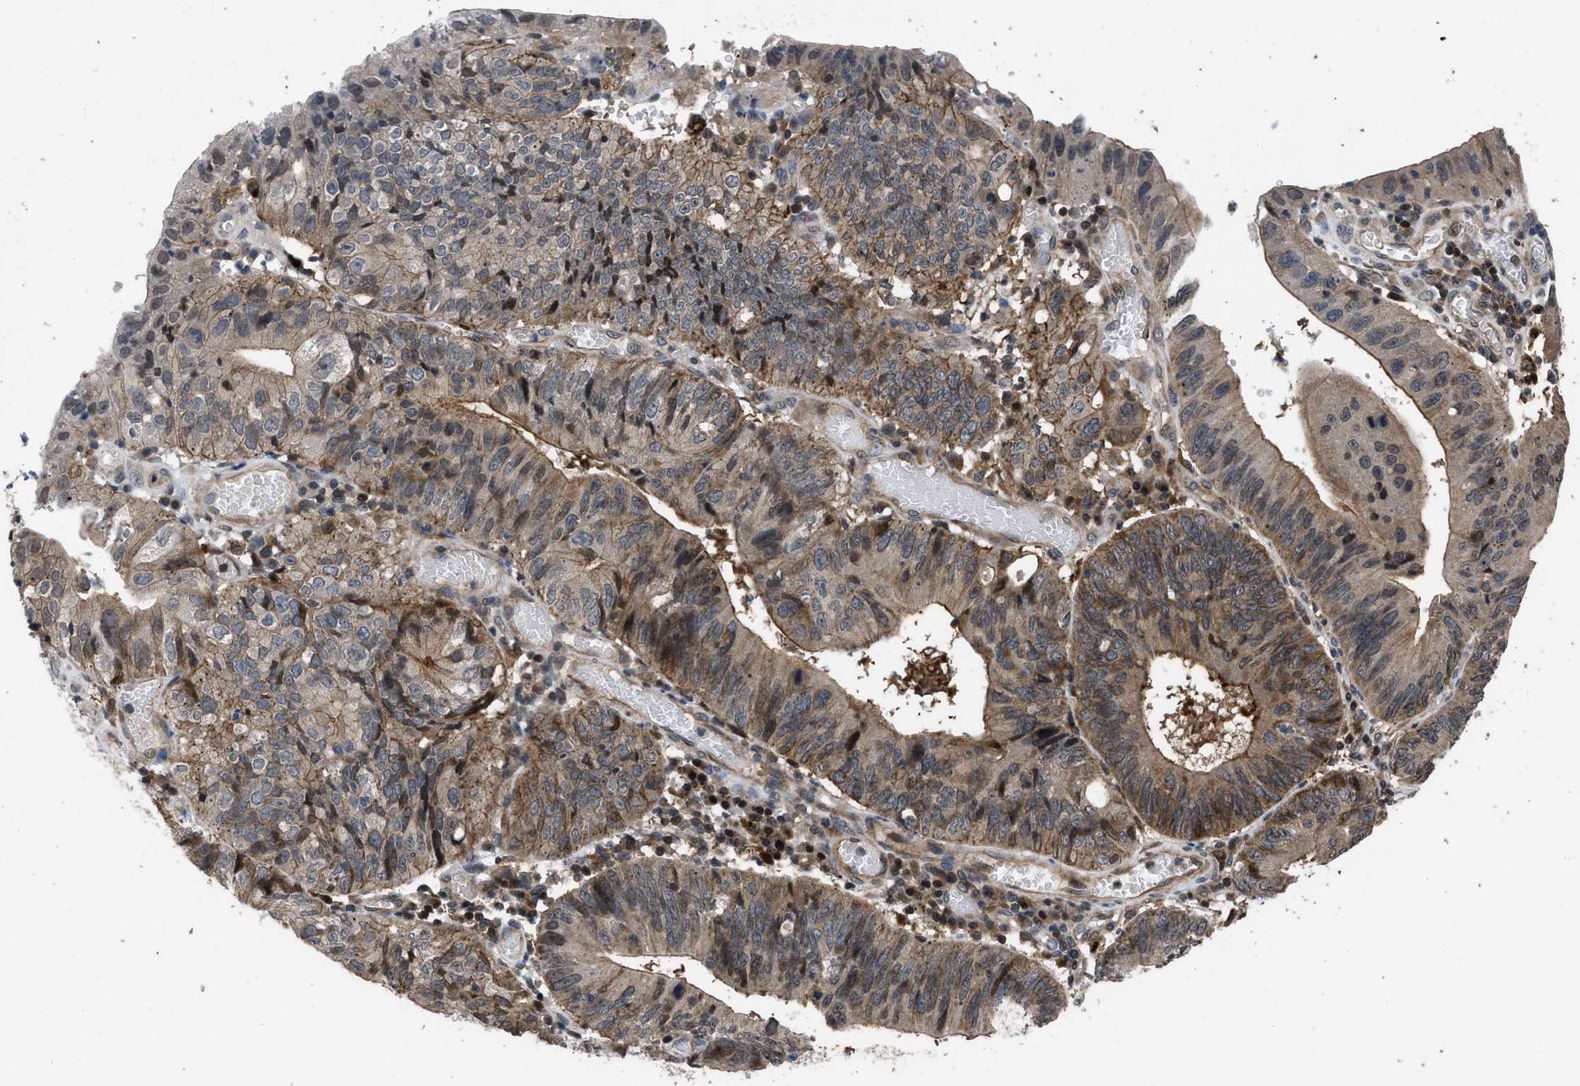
{"staining": {"intensity": "weak", "quantity": "25%-75%", "location": "cytoplasmic/membranous"}, "tissue": "stomach cancer", "cell_type": "Tumor cells", "image_type": "cancer", "snomed": [{"axis": "morphology", "description": "Adenocarcinoma, NOS"}, {"axis": "topography", "description": "Stomach"}], "caption": "Stomach adenocarcinoma stained with DAB immunohistochemistry displays low levels of weak cytoplasmic/membranous staining in approximately 25%-75% of tumor cells.", "gene": "CTBS", "patient": {"sex": "male", "age": 59}}